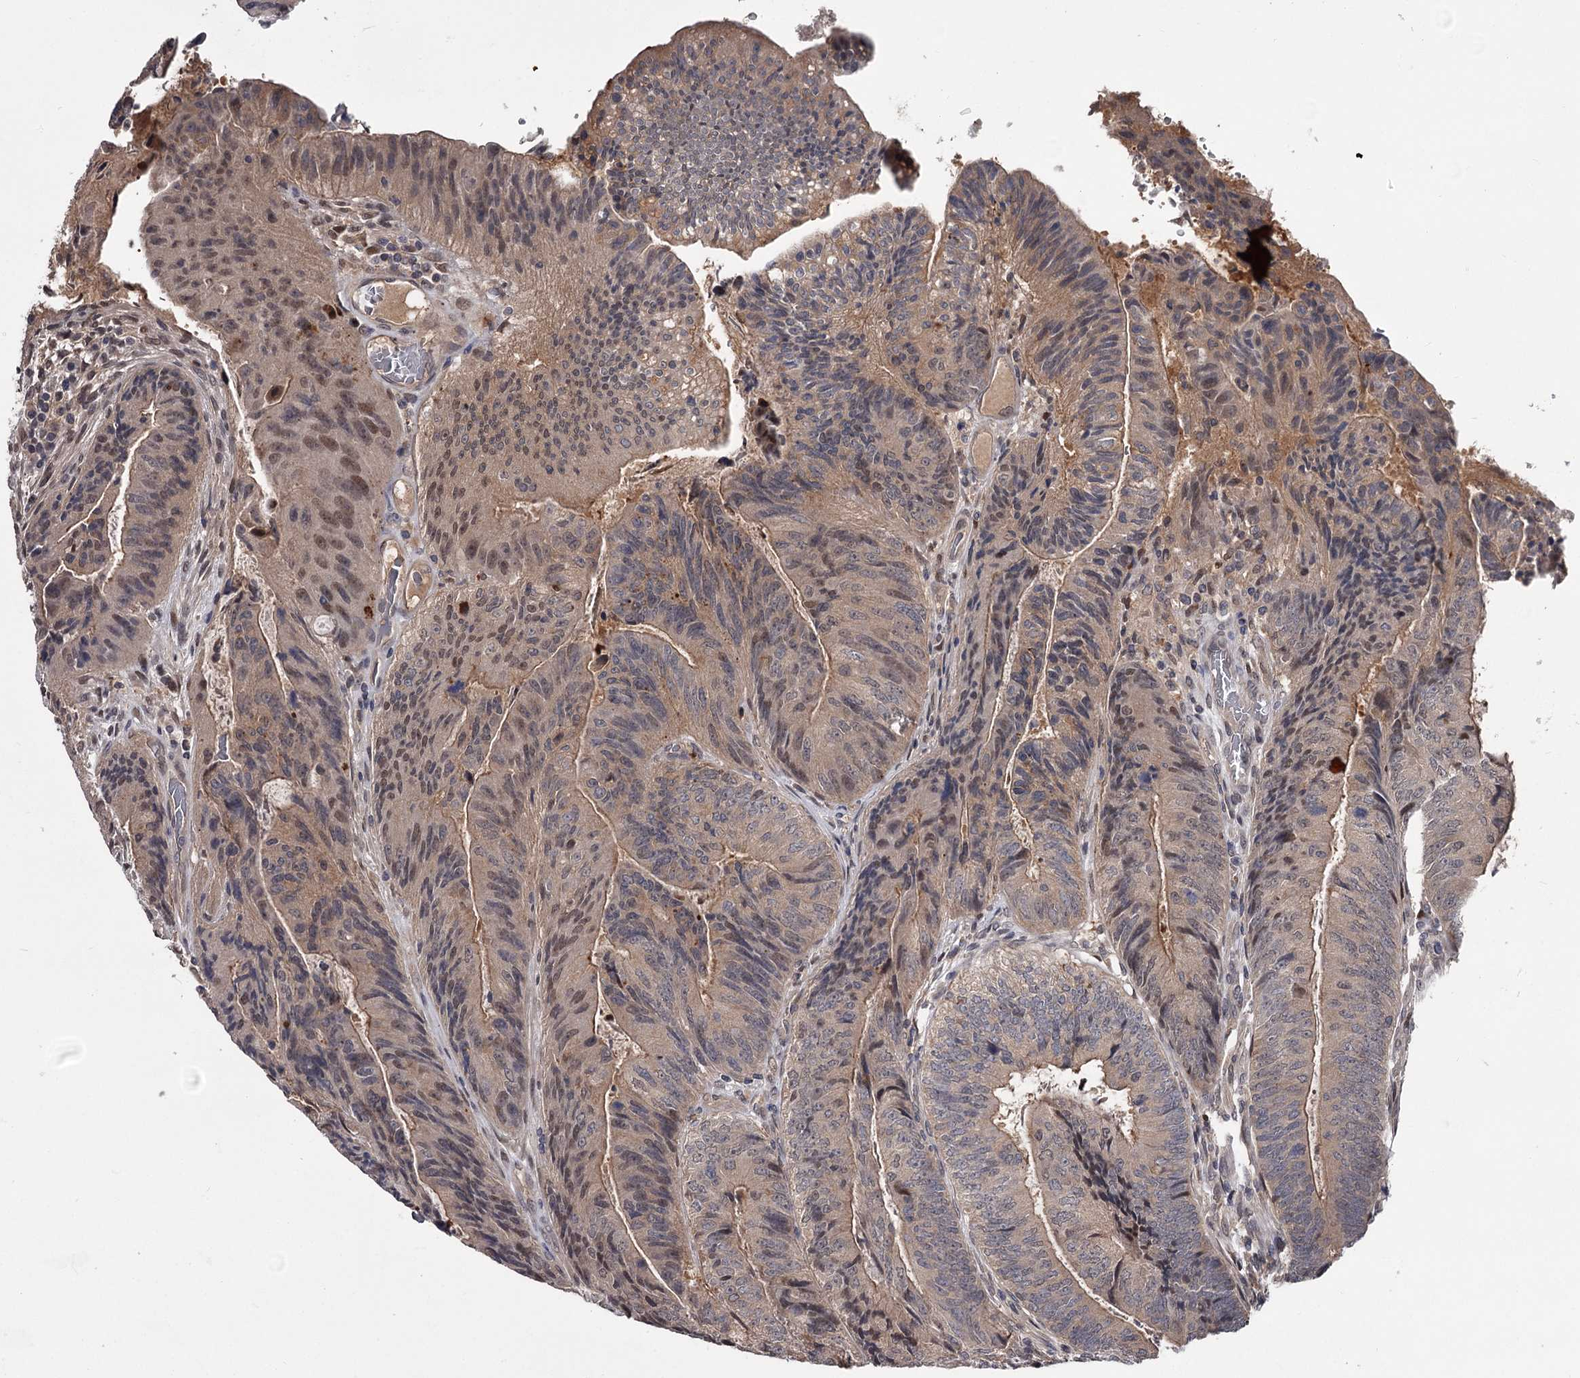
{"staining": {"intensity": "moderate", "quantity": "25%-75%", "location": "cytoplasmic/membranous,nuclear"}, "tissue": "colorectal cancer", "cell_type": "Tumor cells", "image_type": "cancer", "snomed": [{"axis": "morphology", "description": "Adenocarcinoma, NOS"}, {"axis": "topography", "description": "Colon"}], "caption": "Immunohistochemistry photomicrograph of adenocarcinoma (colorectal) stained for a protein (brown), which displays medium levels of moderate cytoplasmic/membranous and nuclear expression in about 25%-75% of tumor cells.", "gene": "DAO", "patient": {"sex": "female", "age": 67}}